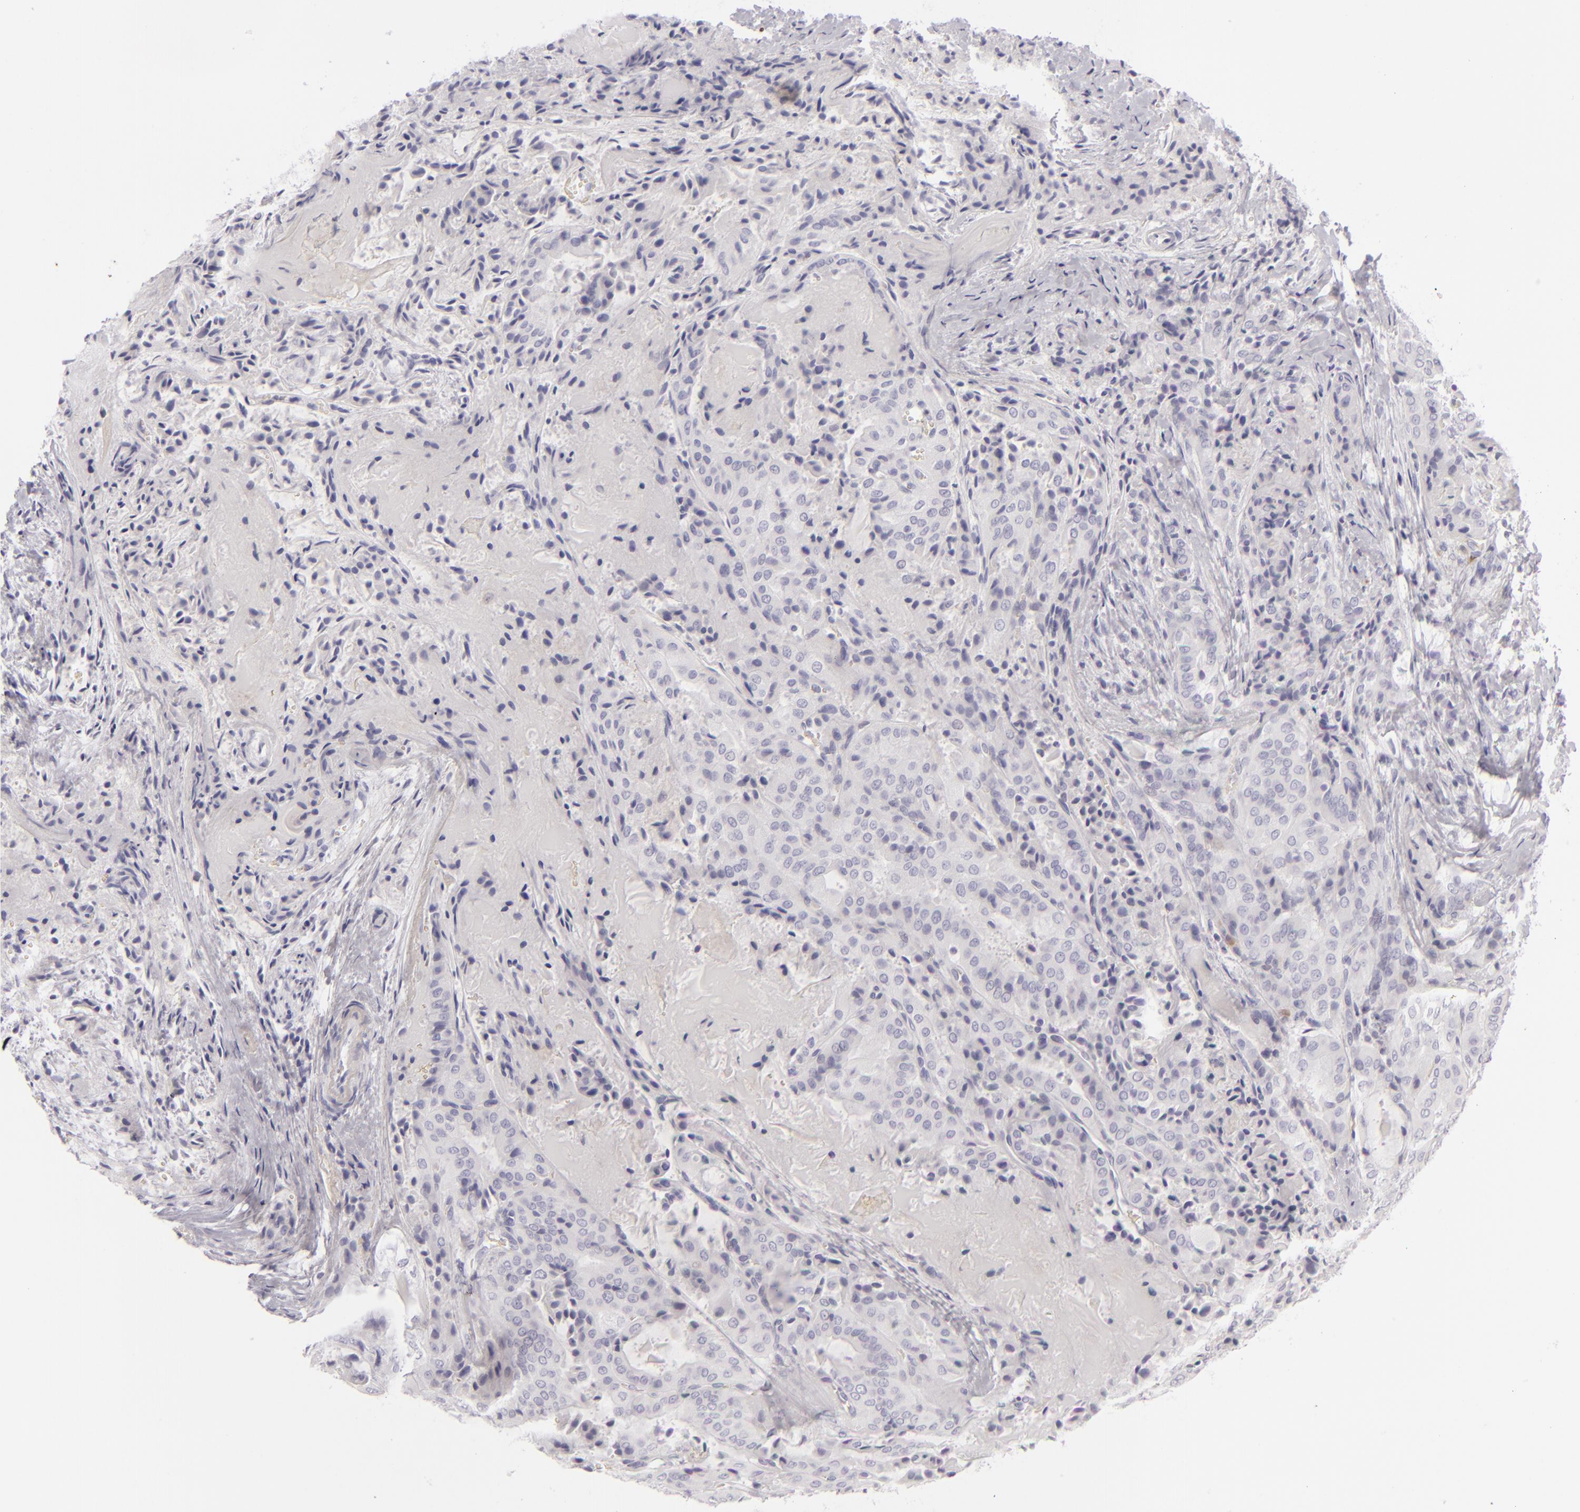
{"staining": {"intensity": "negative", "quantity": "none", "location": "none"}, "tissue": "thyroid cancer", "cell_type": "Tumor cells", "image_type": "cancer", "snomed": [{"axis": "morphology", "description": "Papillary adenocarcinoma, NOS"}, {"axis": "topography", "description": "Thyroid gland"}], "caption": "This is a image of IHC staining of thyroid papillary adenocarcinoma, which shows no expression in tumor cells.", "gene": "CDX2", "patient": {"sex": "female", "age": 71}}